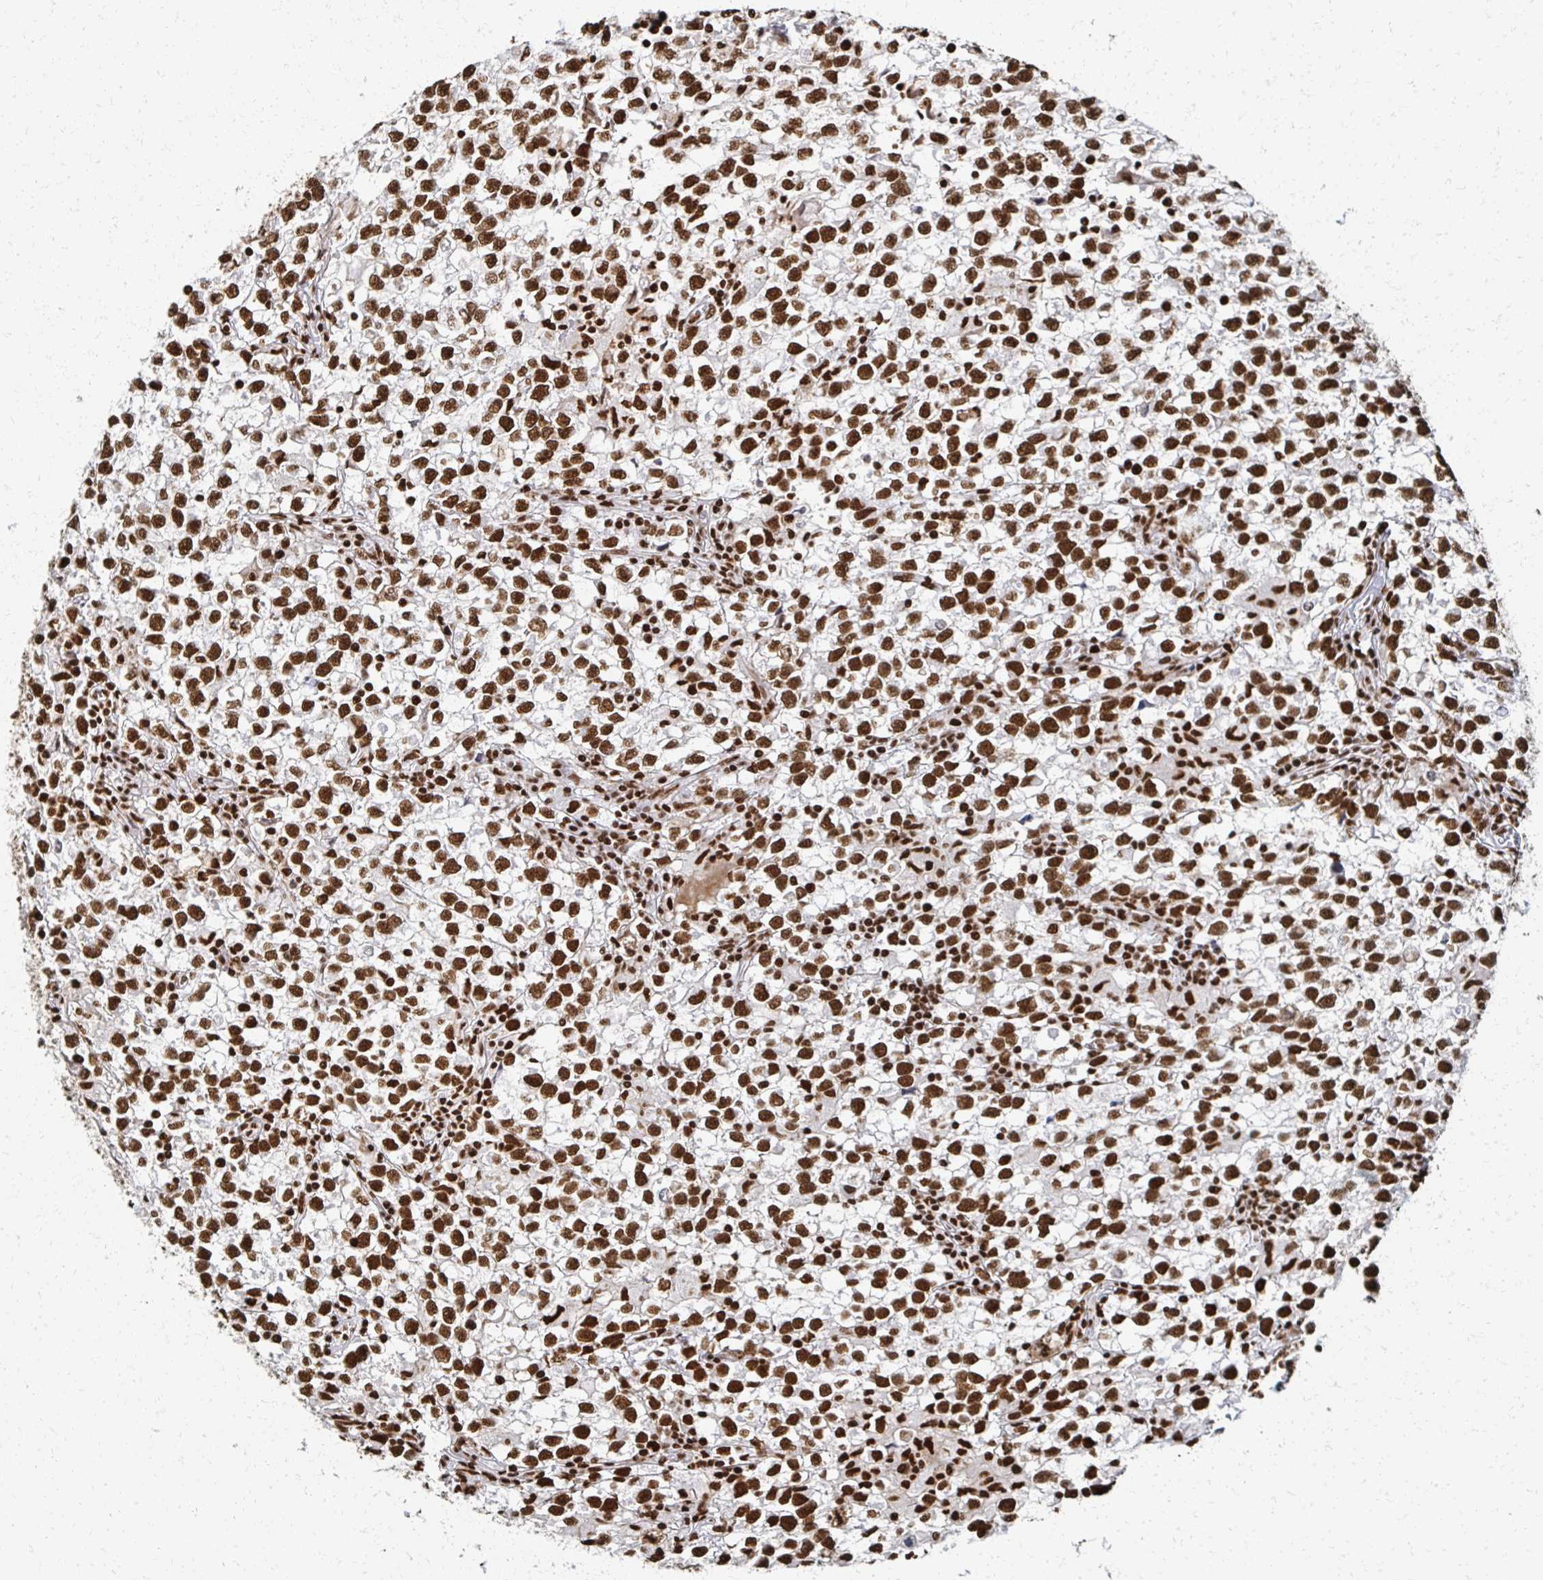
{"staining": {"intensity": "strong", "quantity": ">75%", "location": "nuclear"}, "tissue": "testis cancer", "cell_type": "Tumor cells", "image_type": "cancer", "snomed": [{"axis": "morphology", "description": "Seminoma, NOS"}, {"axis": "topography", "description": "Testis"}], "caption": "Seminoma (testis) tissue displays strong nuclear expression in approximately >75% of tumor cells", "gene": "RBBP7", "patient": {"sex": "male", "age": 31}}